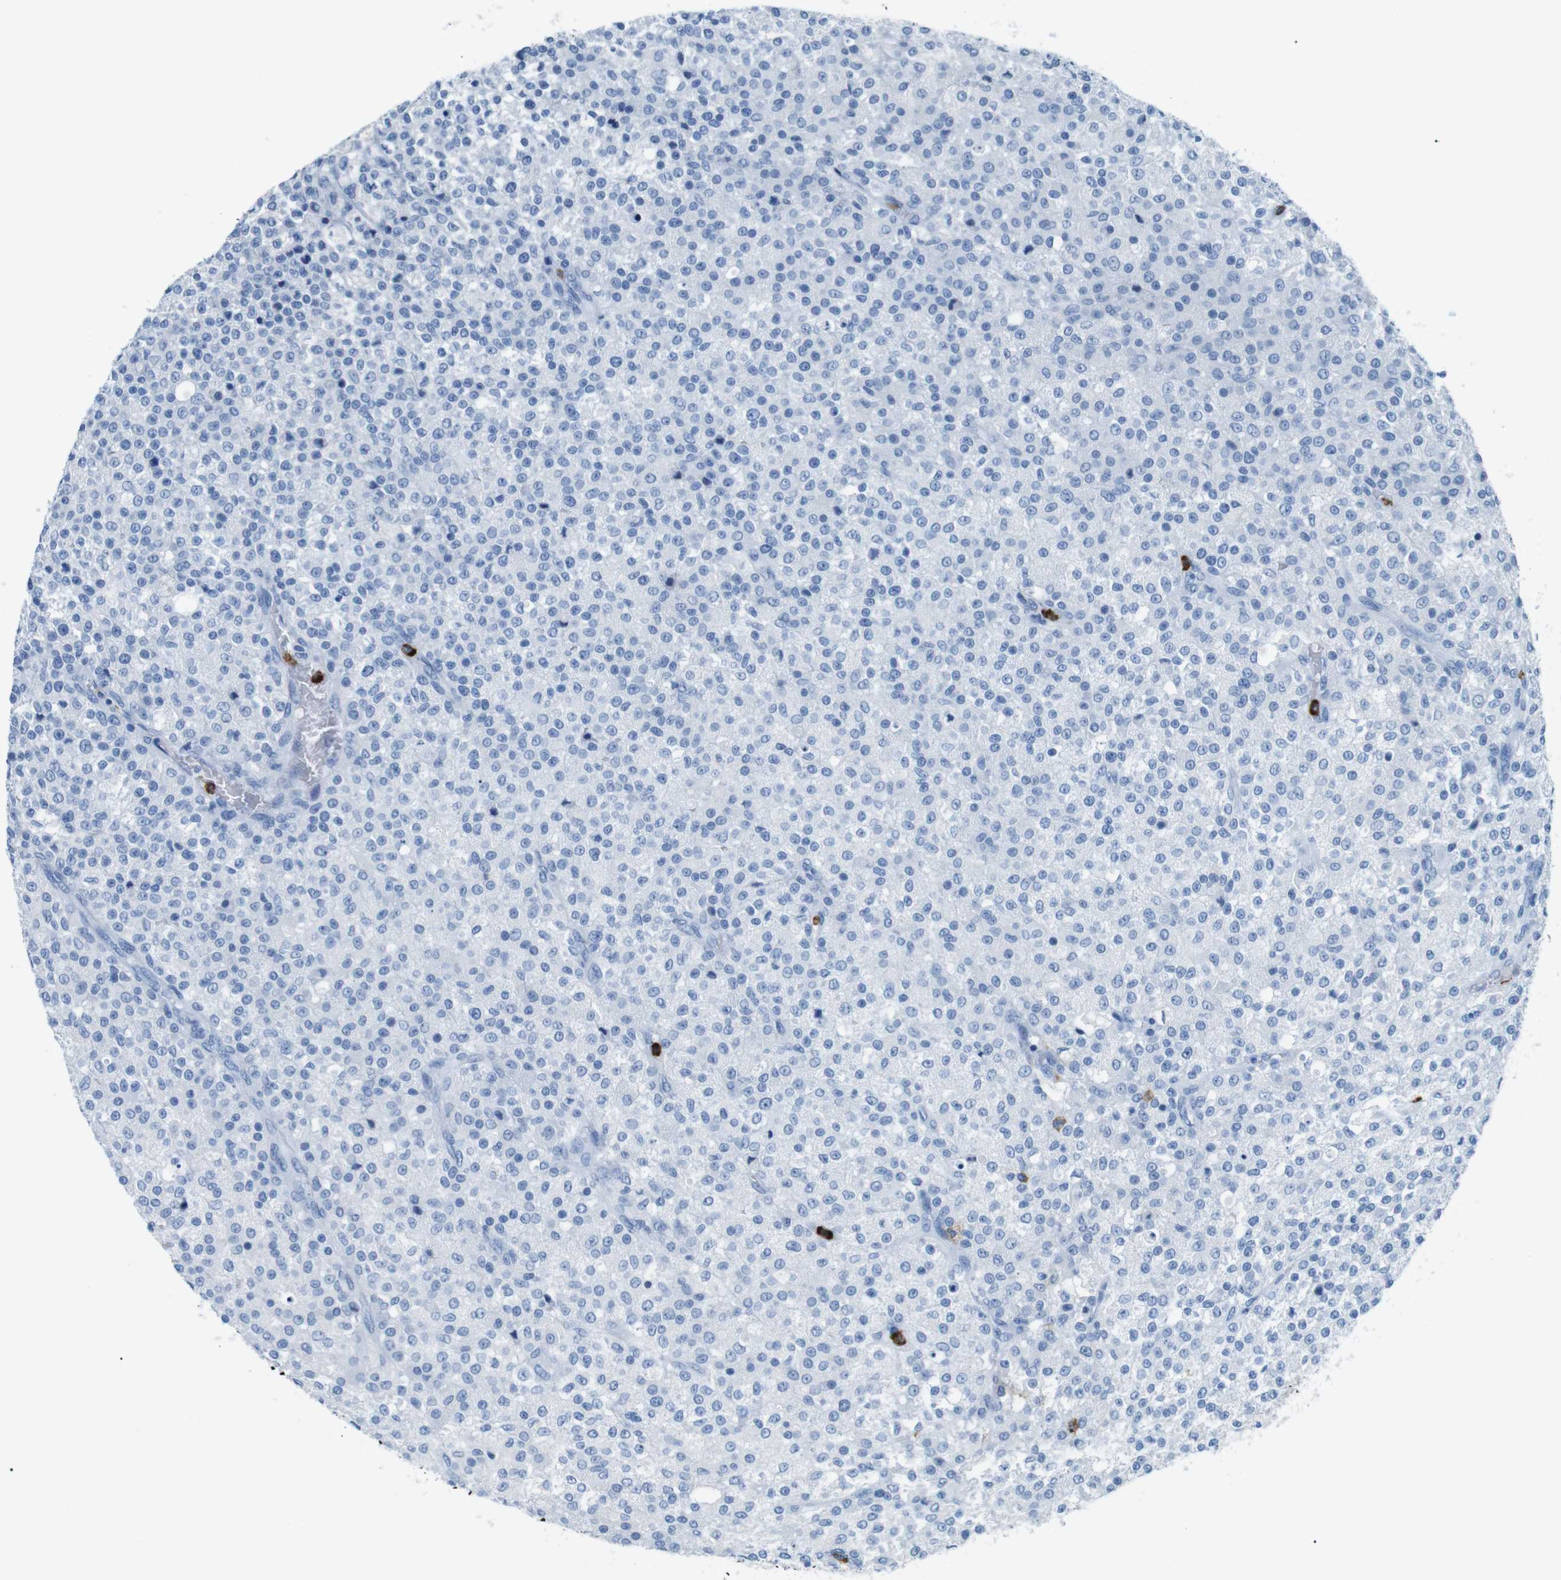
{"staining": {"intensity": "negative", "quantity": "none", "location": "none"}, "tissue": "testis cancer", "cell_type": "Tumor cells", "image_type": "cancer", "snomed": [{"axis": "morphology", "description": "Seminoma, NOS"}, {"axis": "topography", "description": "Testis"}], "caption": "IHC image of neoplastic tissue: seminoma (testis) stained with DAB (3,3'-diaminobenzidine) reveals no significant protein staining in tumor cells.", "gene": "MCEMP1", "patient": {"sex": "male", "age": 59}}